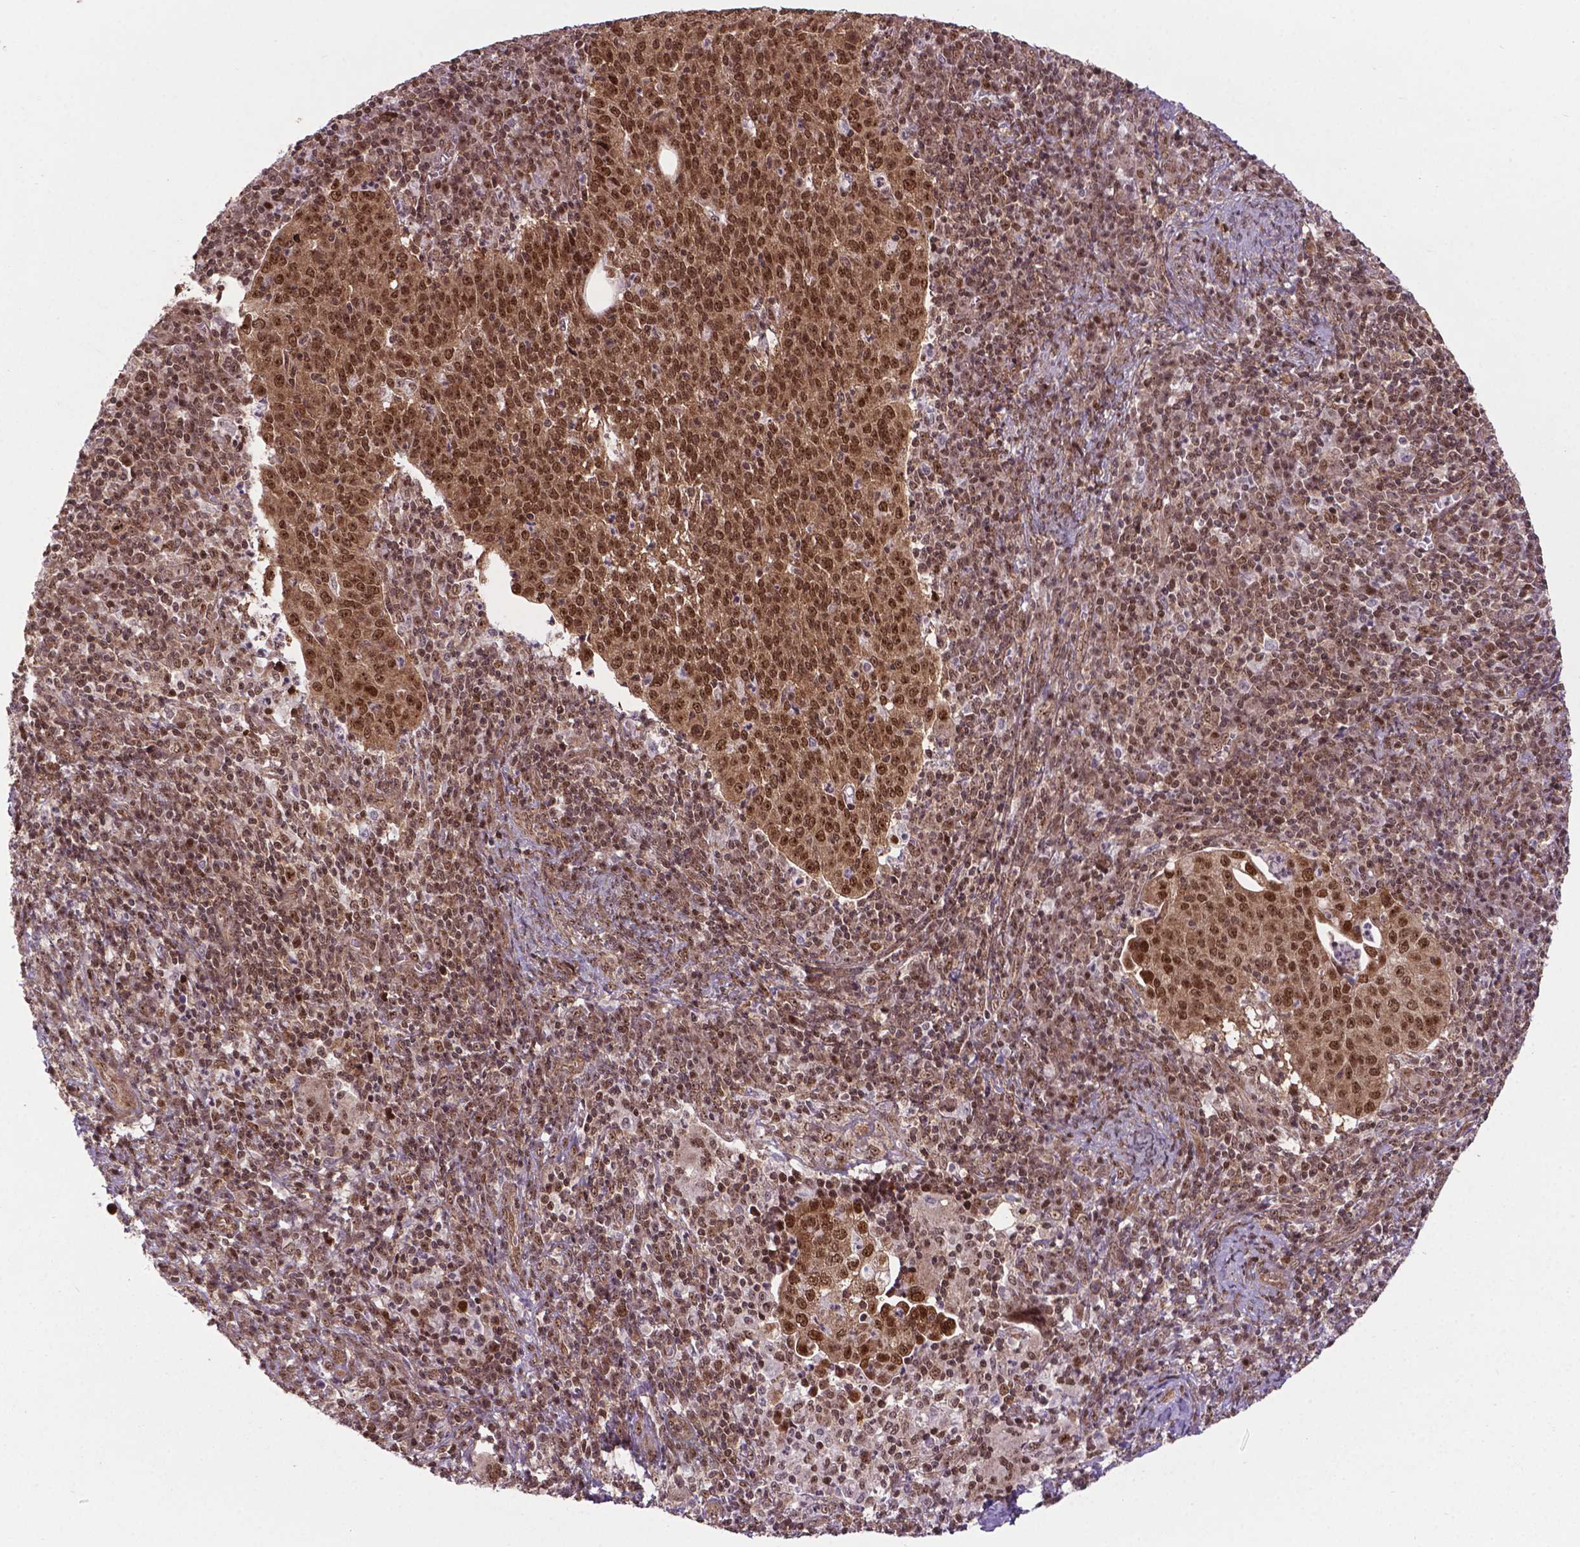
{"staining": {"intensity": "moderate", "quantity": ">75%", "location": "cytoplasmic/membranous,nuclear"}, "tissue": "cervical cancer", "cell_type": "Tumor cells", "image_type": "cancer", "snomed": [{"axis": "morphology", "description": "Squamous cell carcinoma, NOS"}, {"axis": "topography", "description": "Cervix"}], "caption": "This is an image of IHC staining of cervical squamous cell carcinoma, which shows moderate staining in the cytoplasmic/membranous and nuclear of tumor cells.", "gene": "CSNK2A1", "patient": {"sex": "female", "age": 39}}